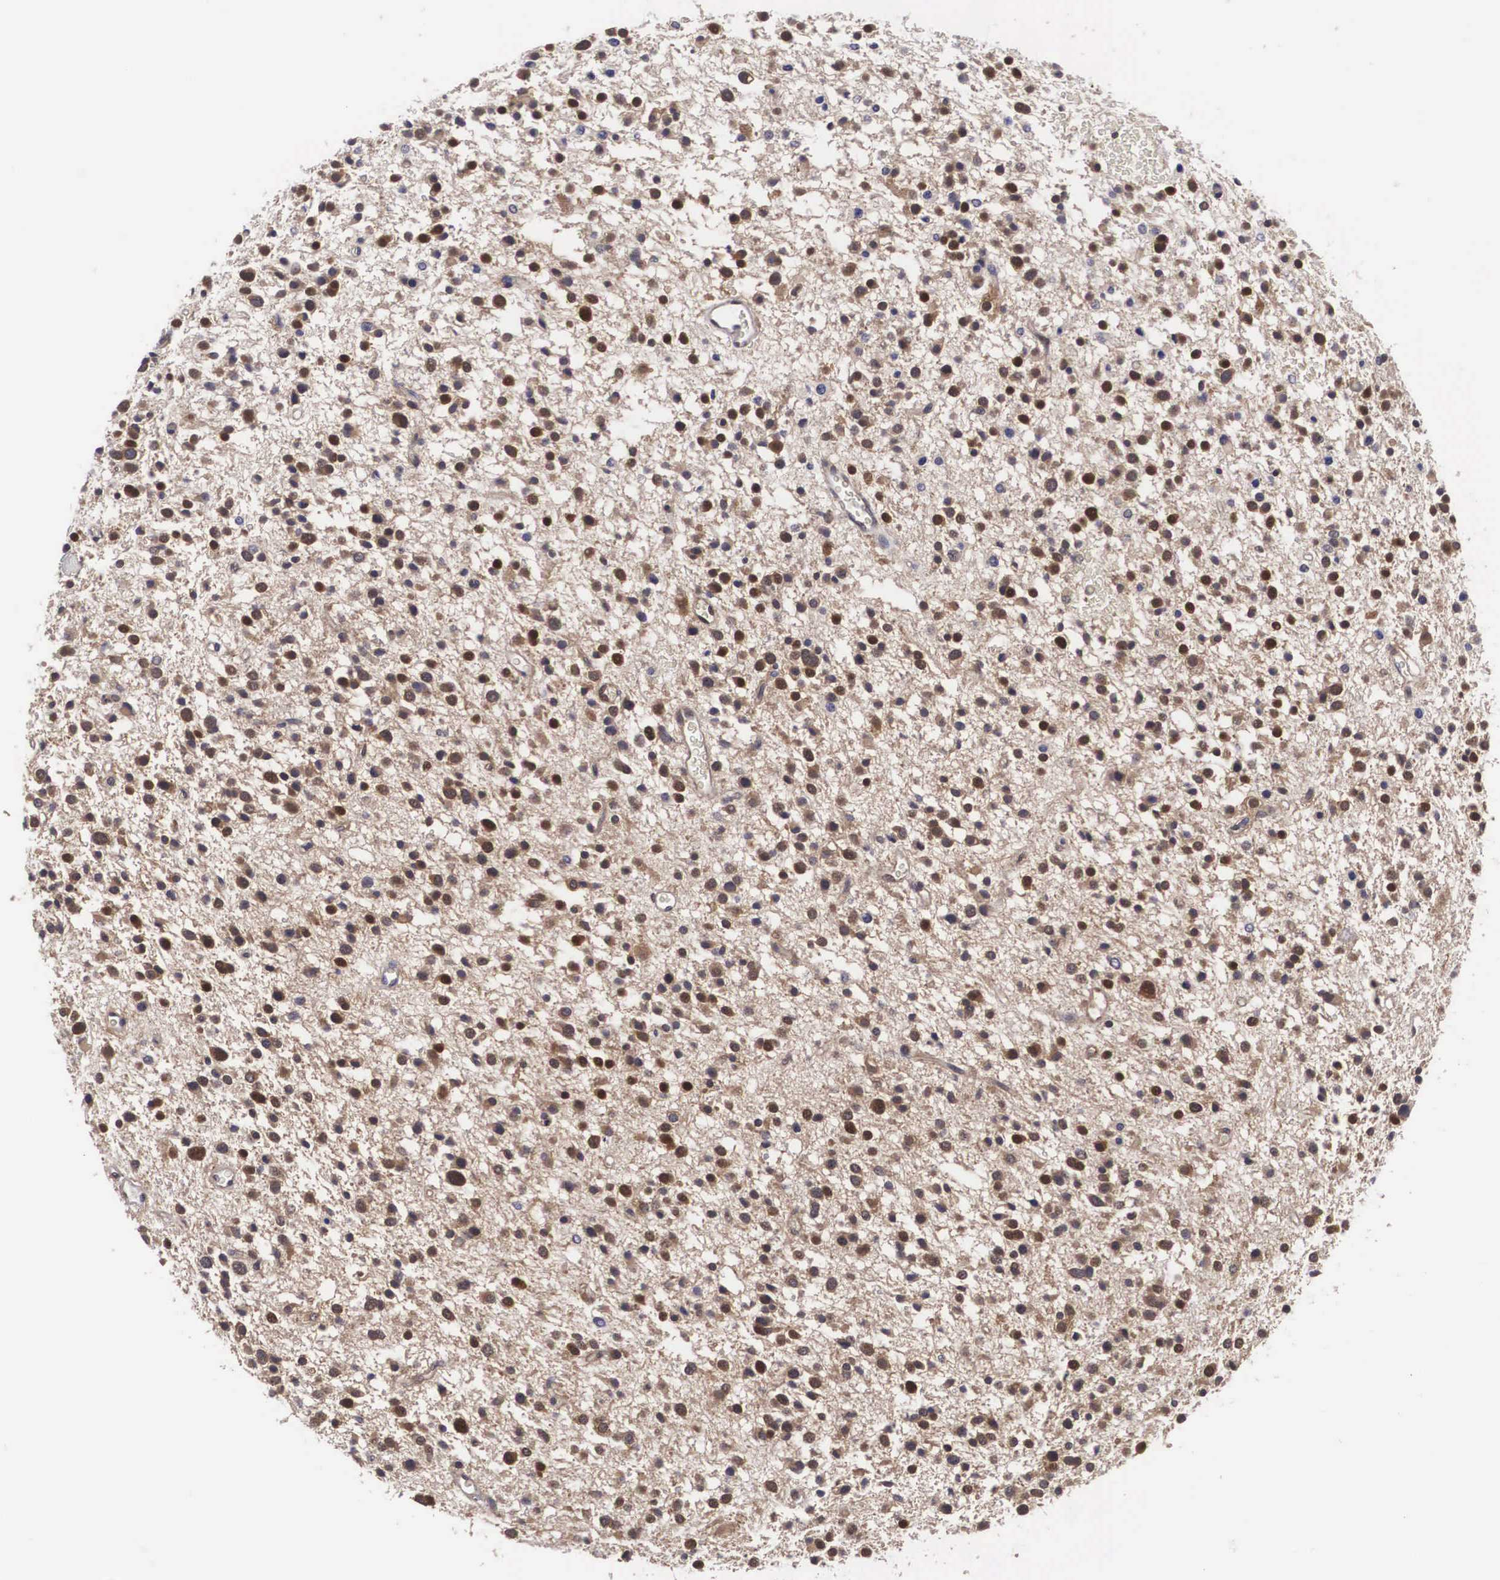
{"staining": {"intensity": "moderate", "quantity": ">75%", "location": "nuclear"}, "tissue": "glioma", "cell_type": "Tumor cells", "image_type": "cancer", "snomed": [{"axis": "morphology", "description": "Glioma, malignant, Low grade"}, {"axis": "topography", "description": "Brain"}], "caption": "A histopathology image of human low-grade glioma (malignant) stained for a protein displays moderate nuclear brown staining in tumor cells. (DAB = brown stain, brightfield microscopy at high magnification).", "gene": "ADSL", "patient": {"sex": "female", "age": 36}}